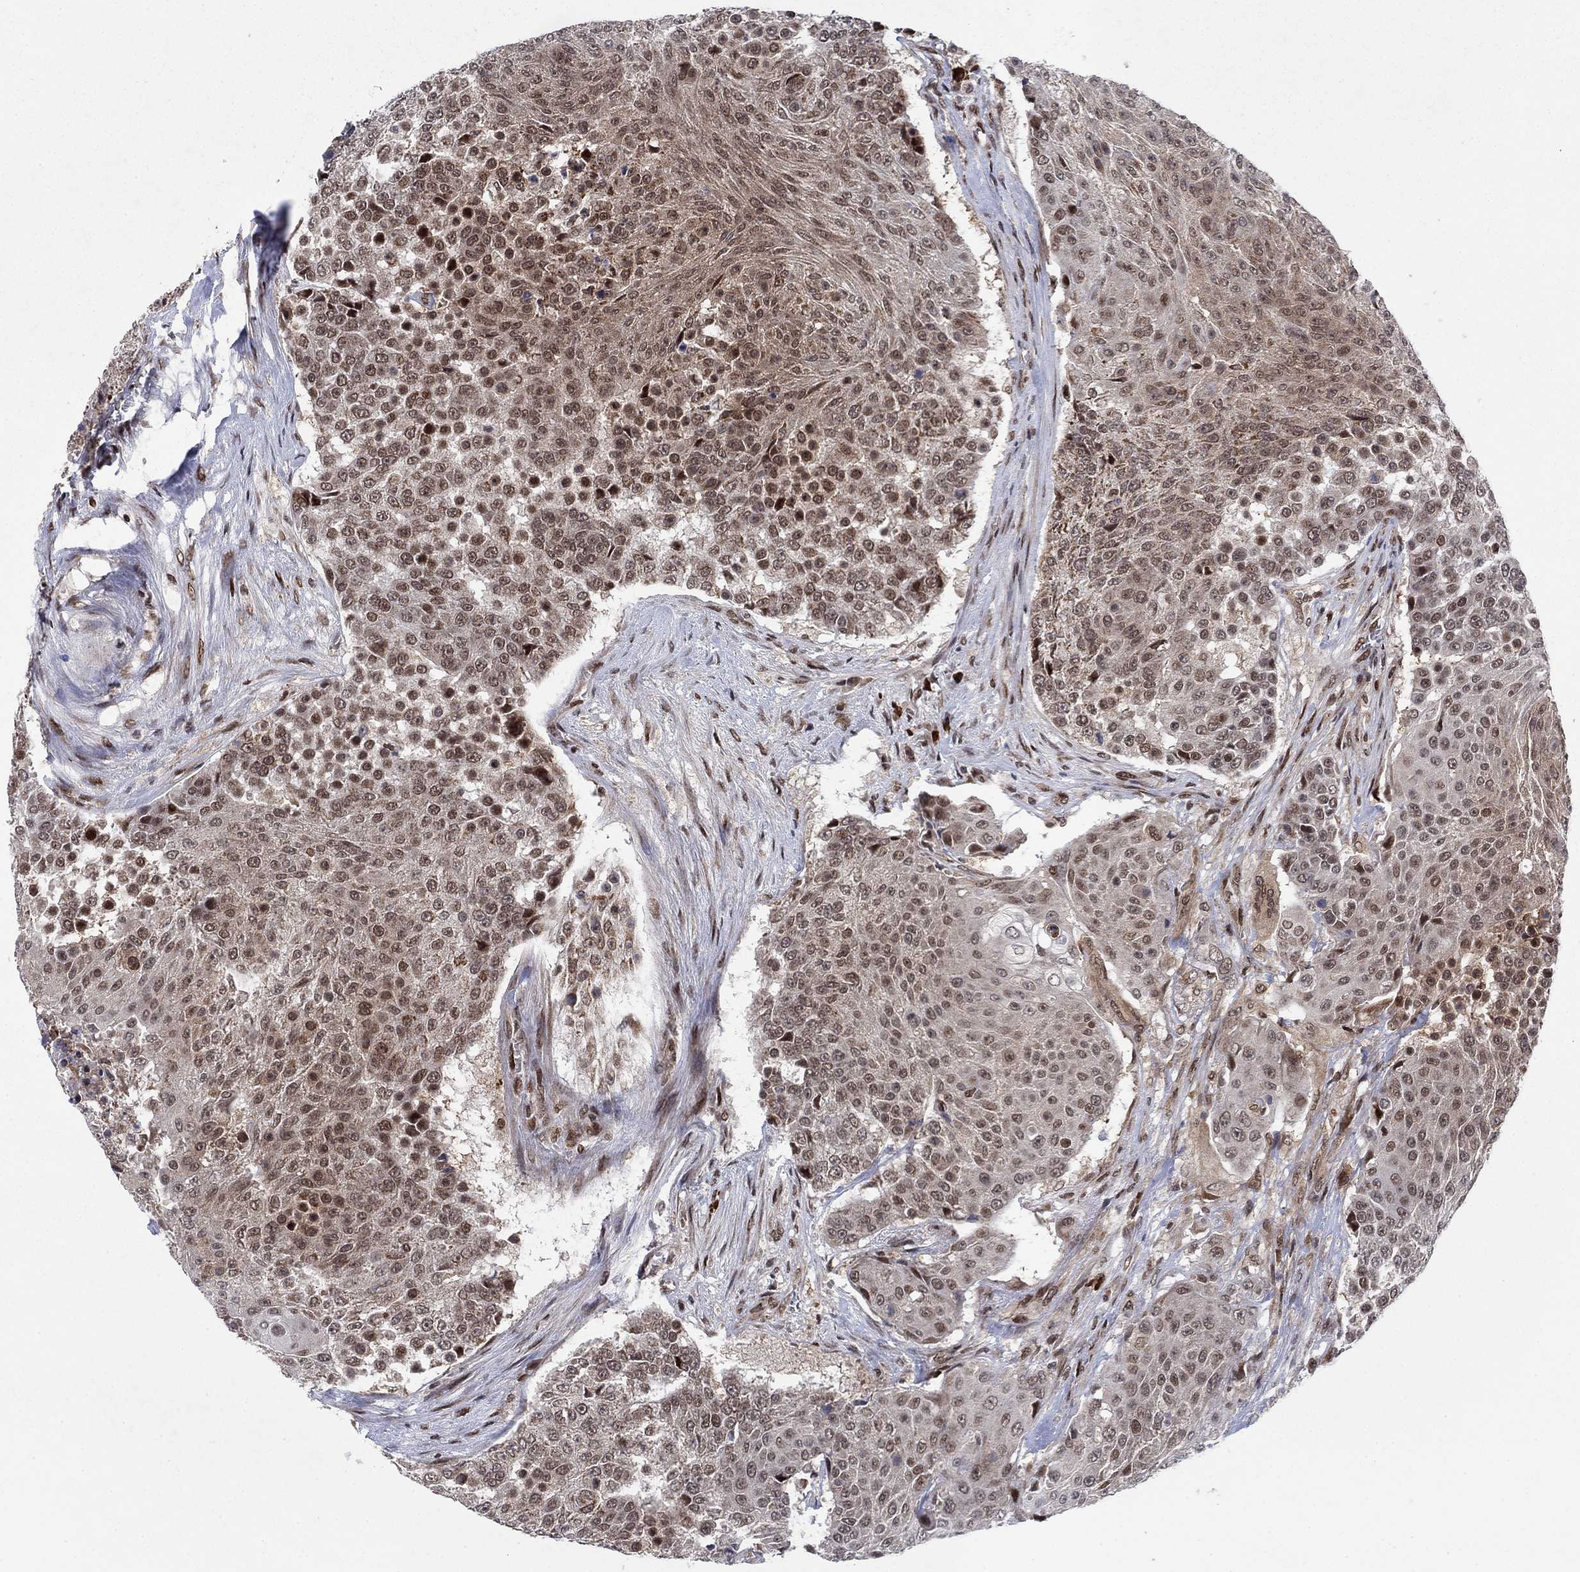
{"staining": {"intensity": "moderate", "quantity": "25%-75%", "location": "cytoplasmic/membranous,nuclear"}, "tissue": "urothelial cancer", "cell_type": "Tumor cells", "image_type": "cancer", "snomed": [{"axis": "morphology", "description": "Urothelial carcinoma, High grade"}, {"axis": "topography", "description": "Urinary bladder"}], "caption": "Brown immunohistochemical staining in human urothelial carcinoma (high-grade) shows moderate cytoplasmic/membranous and nuclear positivity in about 25%-75% of tumor cells.", "gene": "PRICKLE4", "patient": {"sex": "female", "age": 63}}